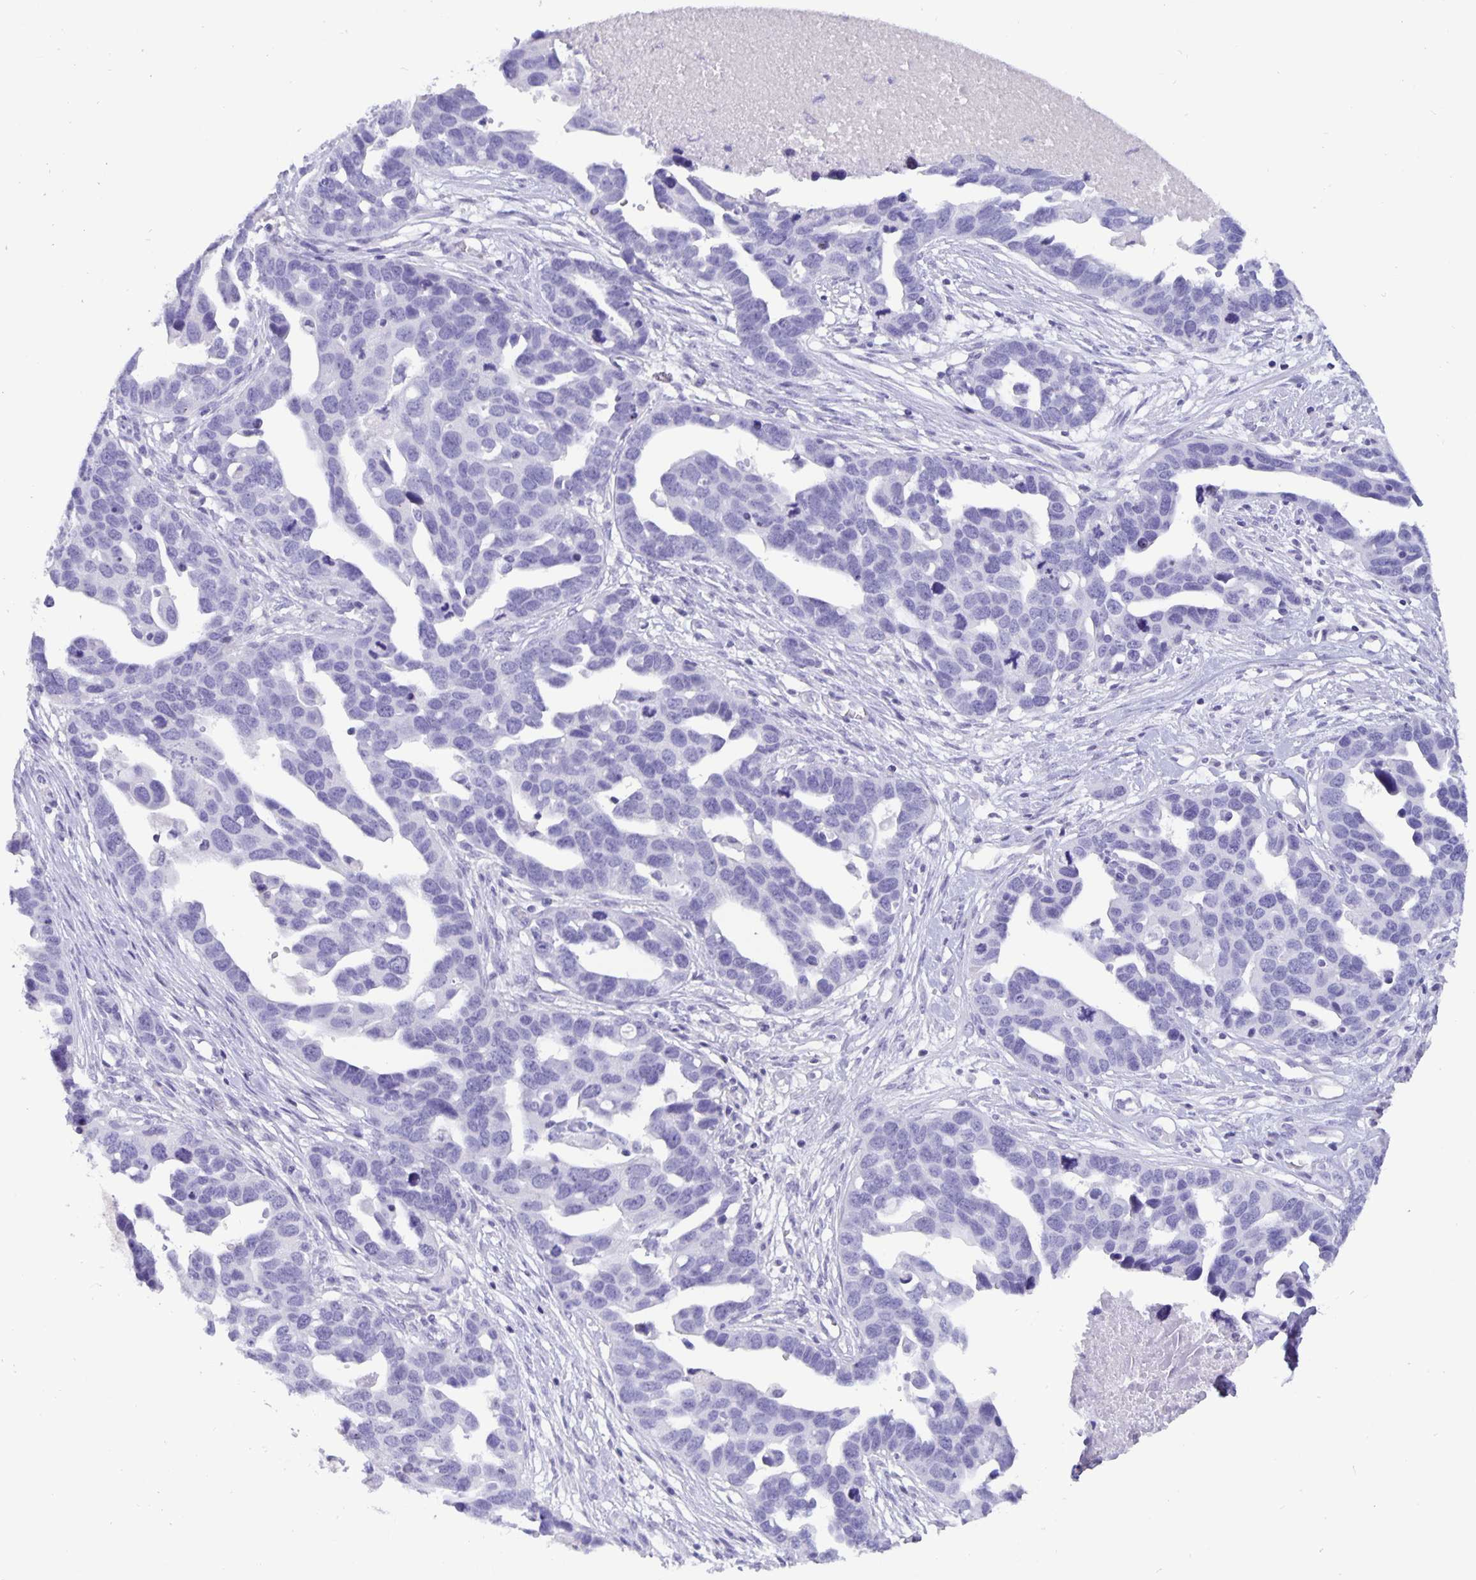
{"staining": {"intensity": "negative", "quantity": "none", "location": "none"}, "tissue": "ovarian cancer", "cell_type": "Tumor cells", "image_type": "cancer", "snomed": [{"axis": "morphology", "description": "Cystadenocarcinoma, serous, NOS"}, {"axis": "topography", "description": "Ovary"}], "caption": "This is a image of immunohistochemistry staining of serous cystadenocarcinoma (ovarian), which shows no staining in tumor cells.", "gene": "BPIFA3", "patient": {"sex": "female", "age": 54}}